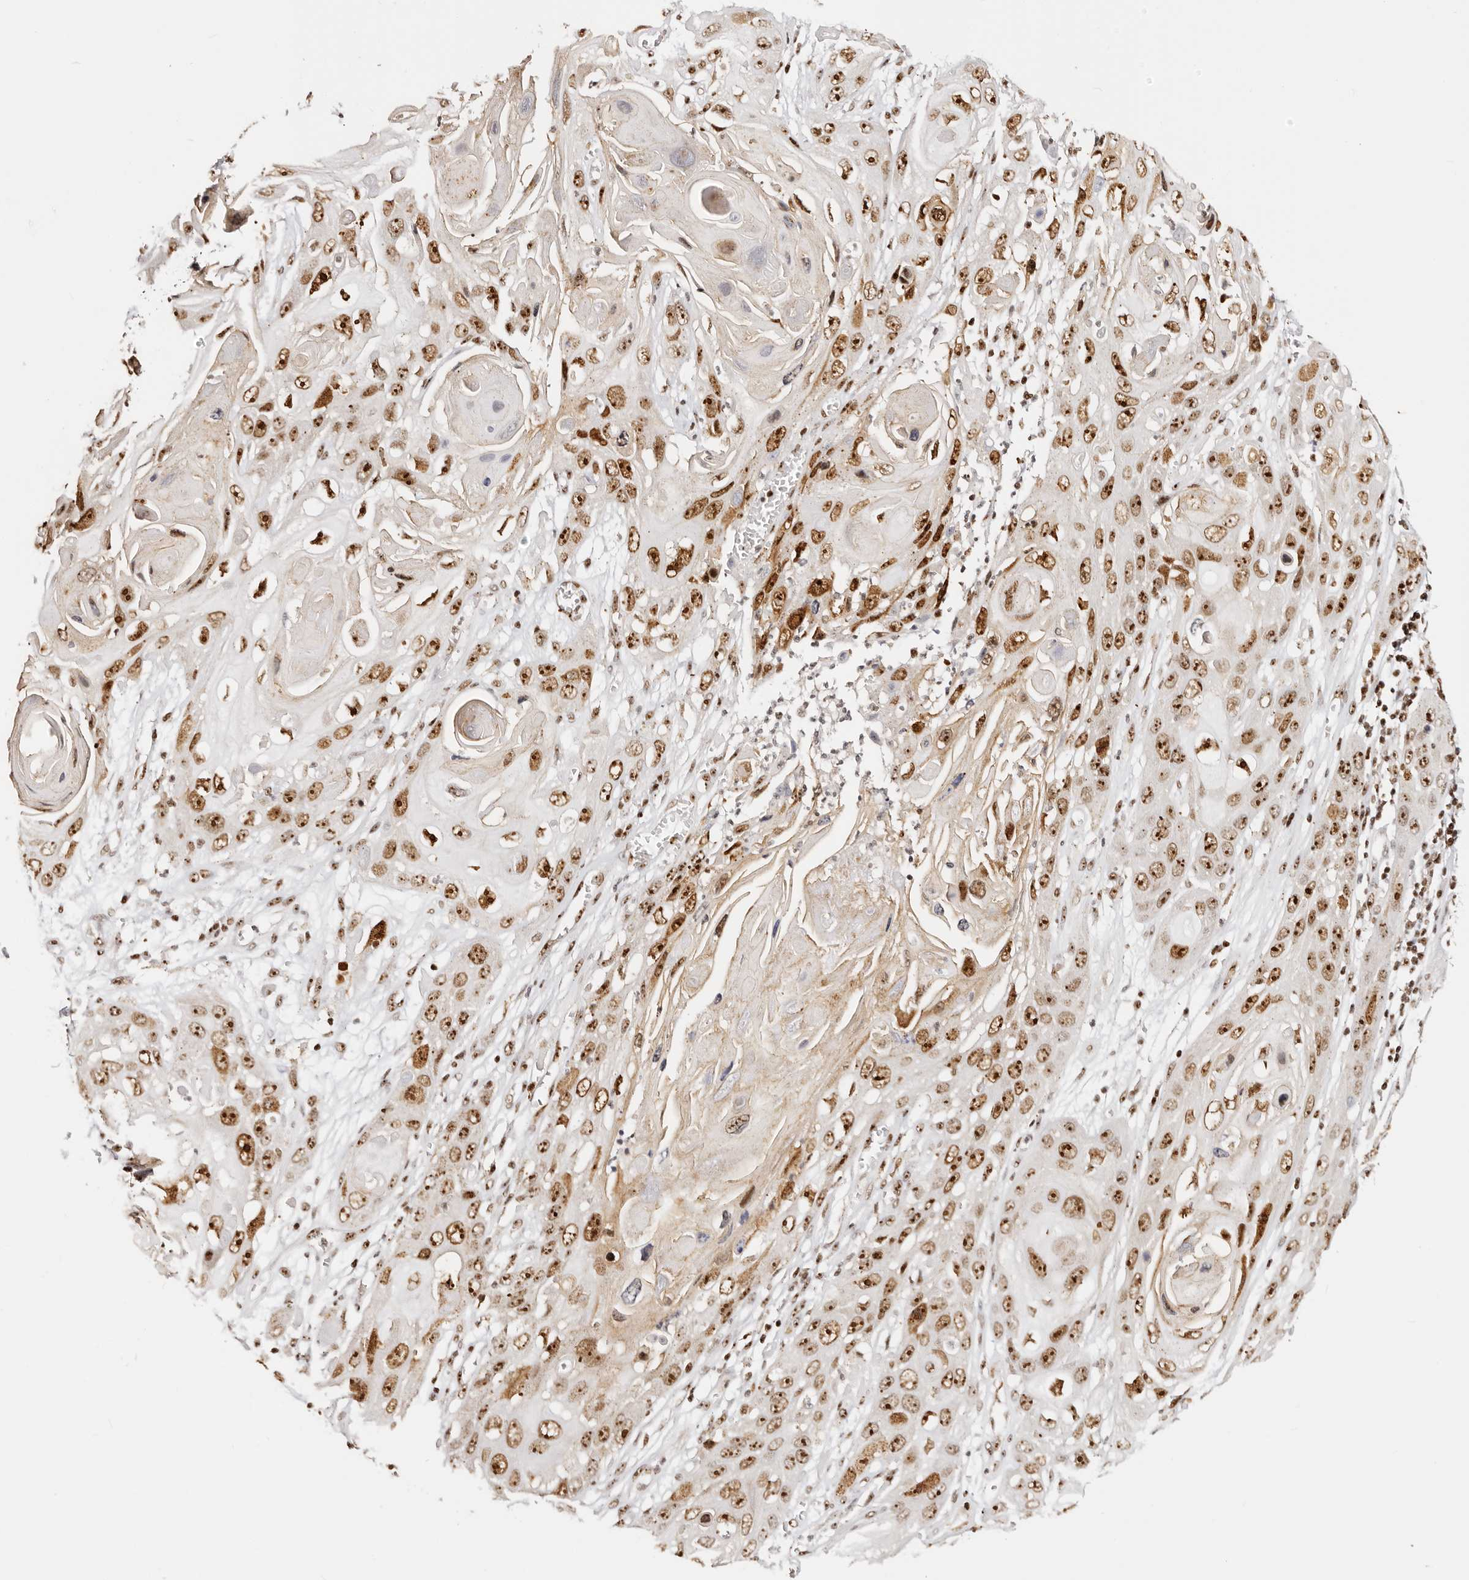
{"staining": {"intensity": "strong", "quantity": ">75%", "location": "nuclear"}, "tissue": "skin cancer", "cell_type": "Tumor cells", "image_type": "cancer", "snomed": [{"axis": "morphology", "description": "Squamous cell carcinoma, NOS"}, {"axis": "topography", "description": "Skin"}], "caption": "A high-resolution histopathology image shows immunohistochemistry staining of skin cancer, which reveals strong nuclear staining in approximately >75% of tumor cells.", "gene": "IQGAP3", "patient": {"sex": "male", "age": 55}}